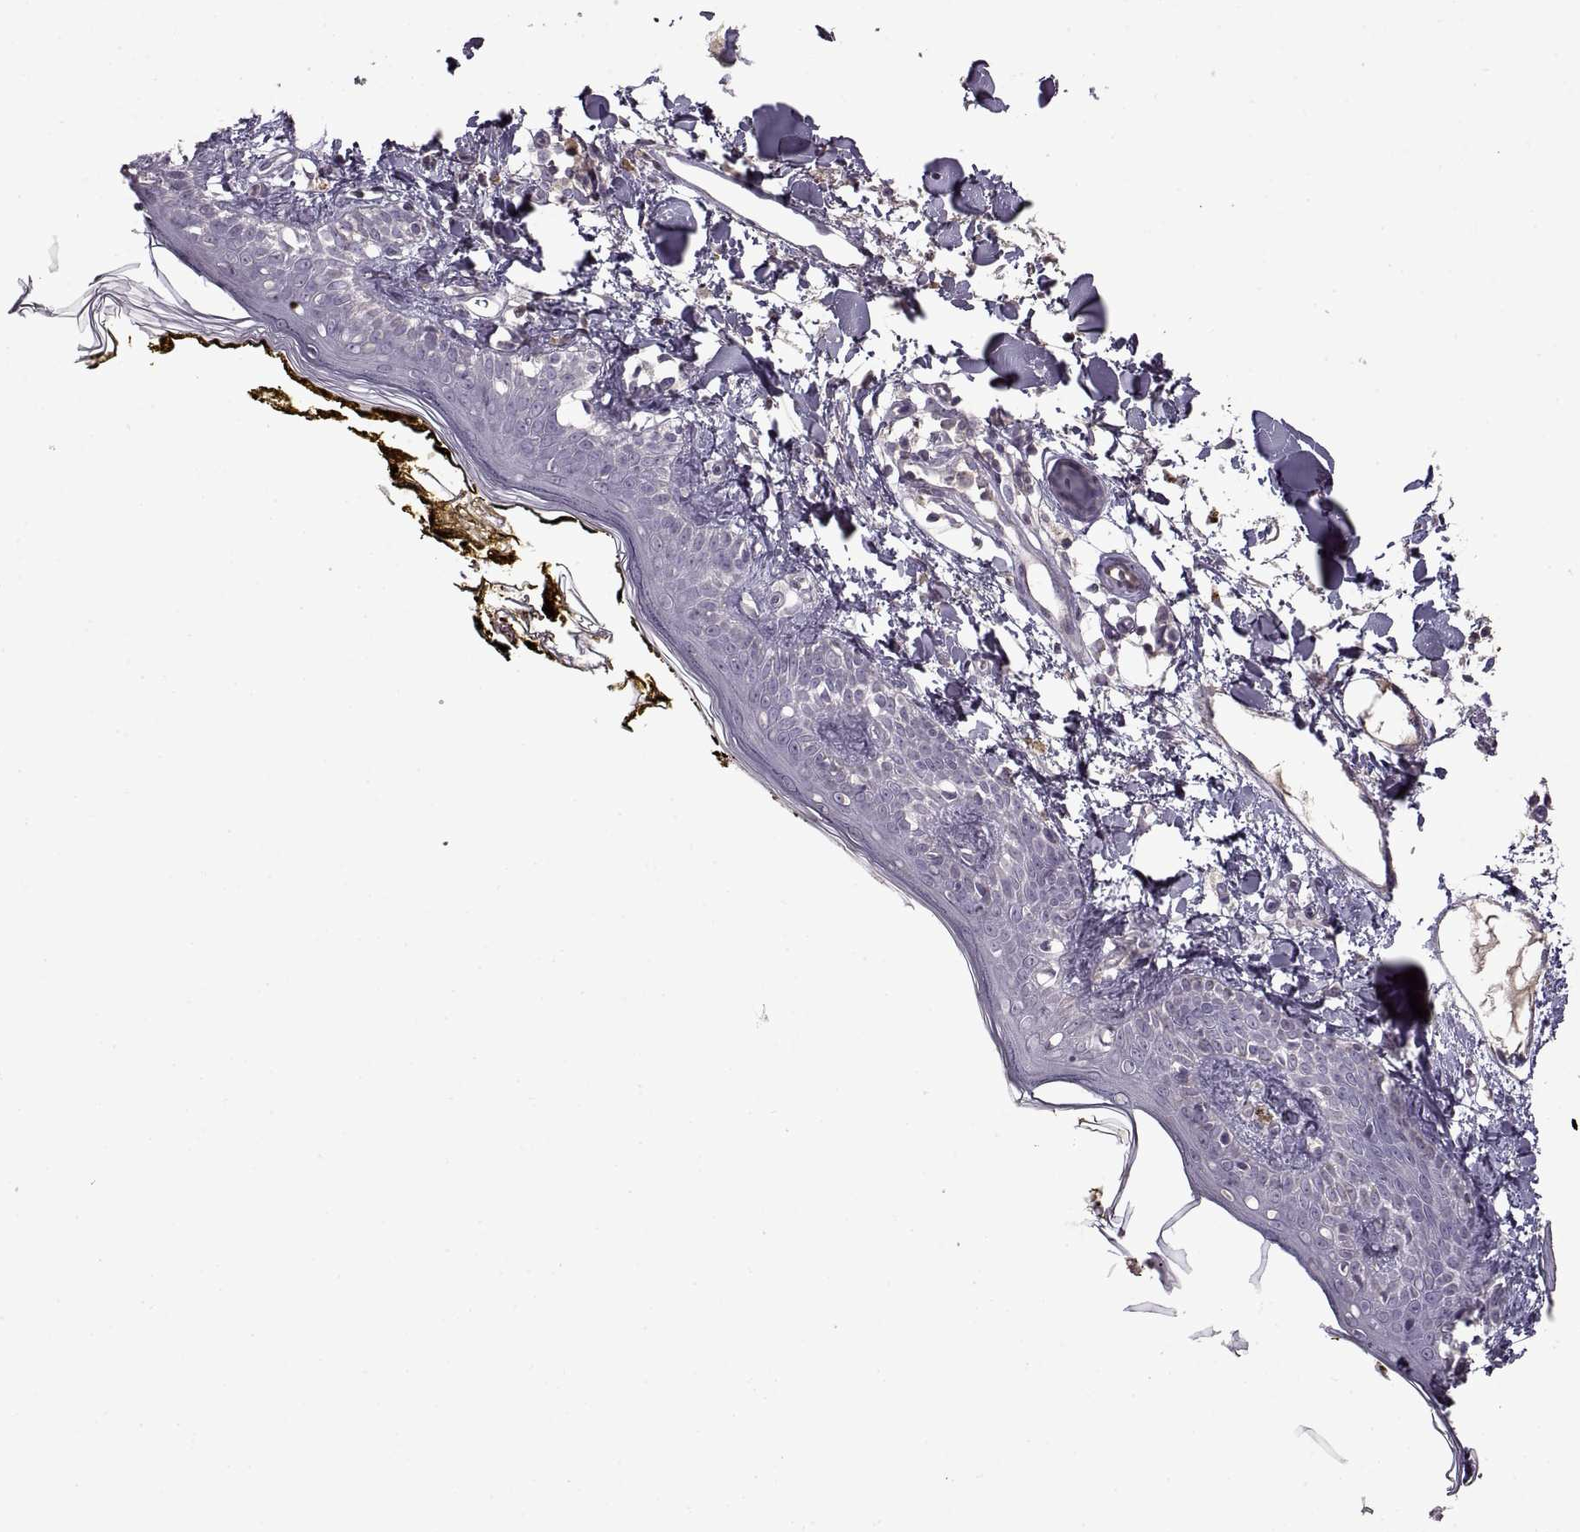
{"staining": {"intensity": "negative", "quantity": "none", "location": "none"}, "tissue": "skin", "cell_type": "Fibroblasts", "image_type": "normal", "snomed": [{"axis": "morphology", "description": "Normal tissue, NOS"}, {"axis": "topography", "description": "Skin"}], "caption": "Skin was stained to show a protein in brown. There is no significant staining in fibroblasts. The staining is performed using DAB (3,3'-diaminobenzidine) brown chromogen with nuclei counter-stained in using hematoxylin.", "gene": "ADAM11", "patient": {"sex": "male", "age": 76}}